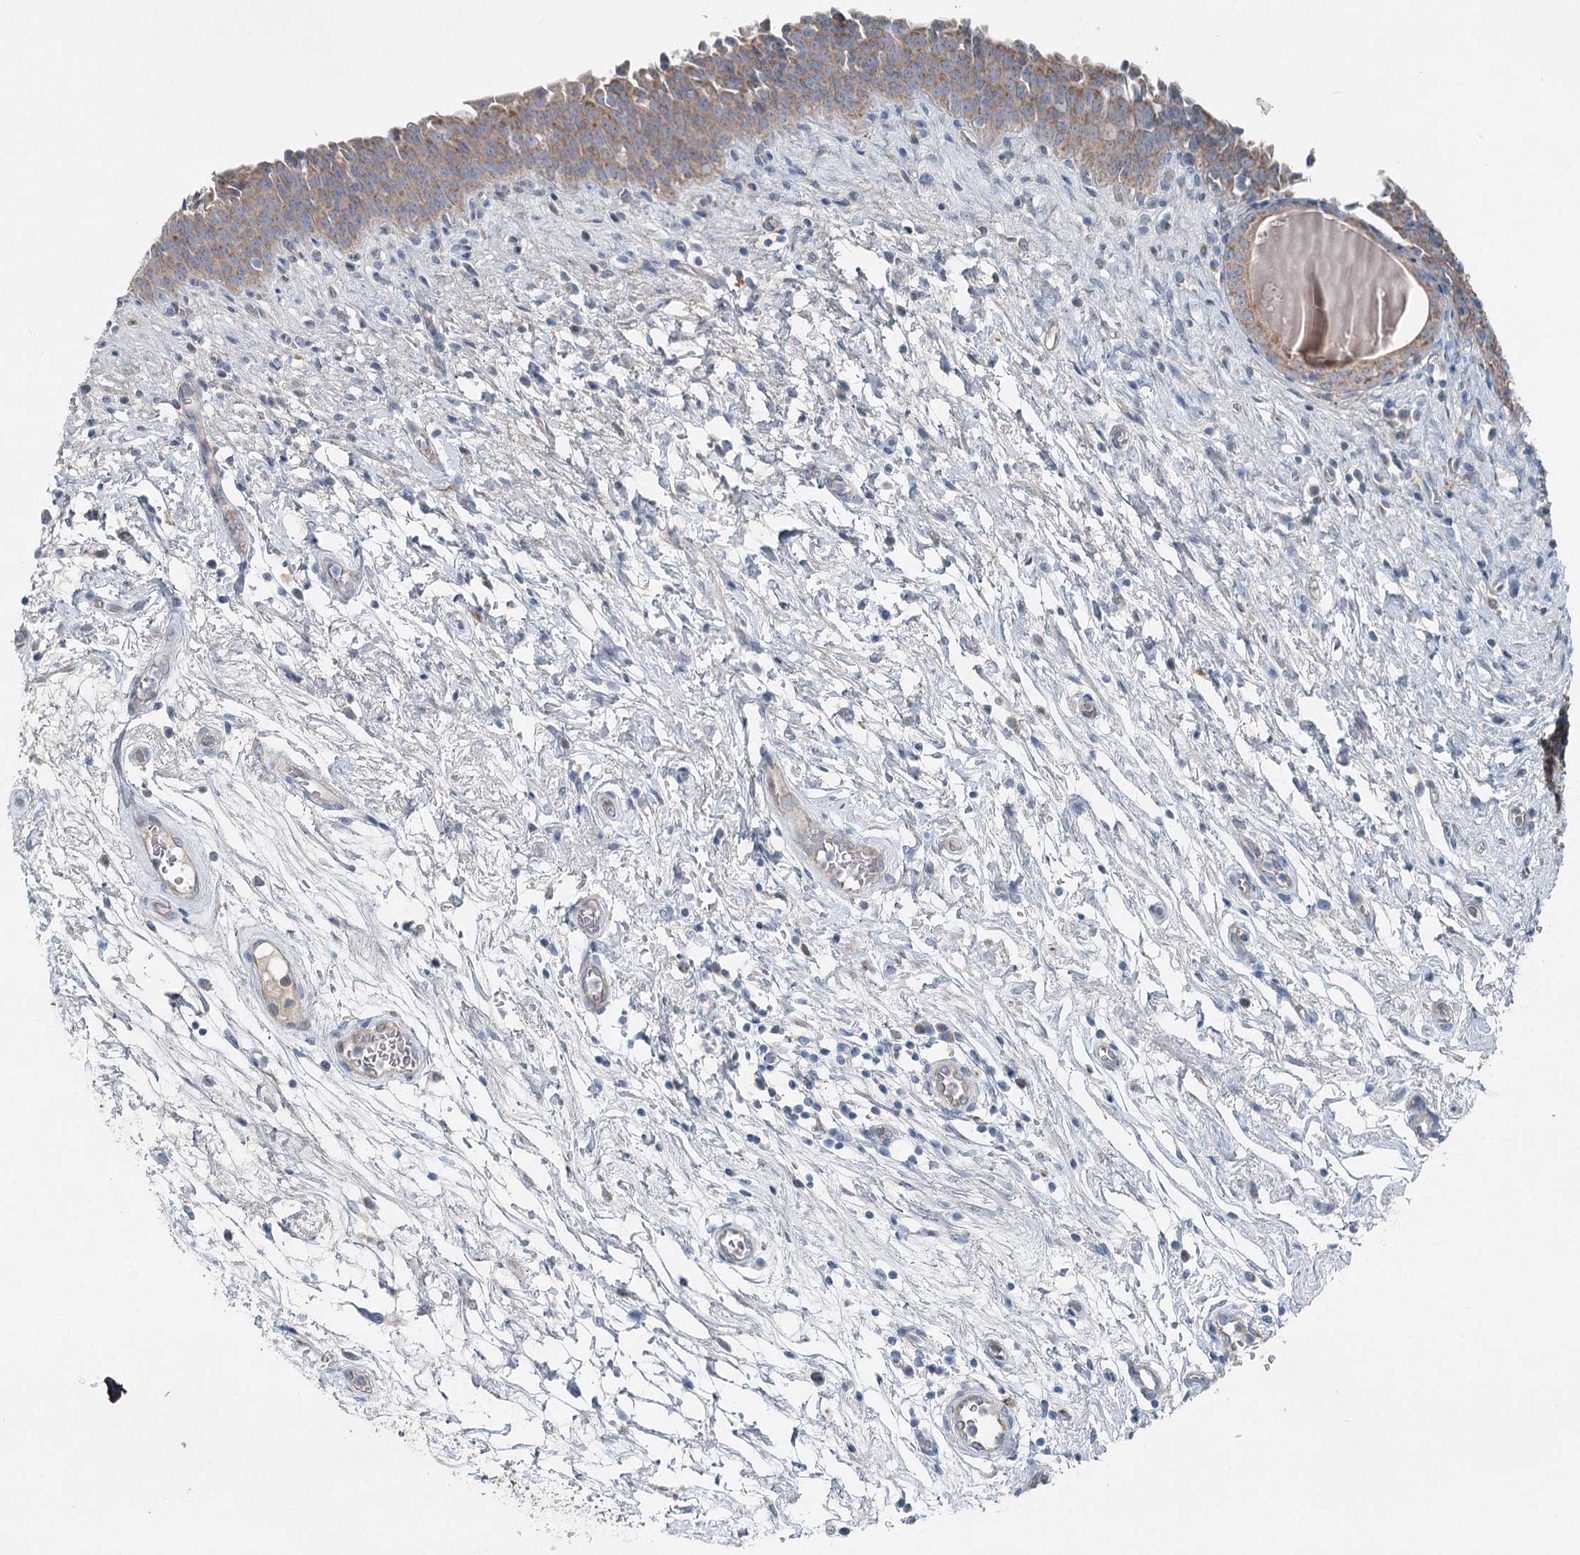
{"staining": {"intensity": "moderate", "quantity": "25%-75%", "location": "cytoplasmic/membranous"}, "tissue": "urinary bladder", "cell_type": "Urothelial cells", "image_type": "normal", "snomed": [{"axis": "morphology", "description": "Normal tissue, NOS"}, {"axis": "topography", "description": "Urinary bladder"}], "caption": "Protein staining by immunohistochemistry exhibits moderate cytoplasmic/membranous staining in approximately 25%-75% of urothelial cells in unremarkable urinary bladder.", "gene": "CHCHD5", "patient": {"sex": "male", "age": 83}}